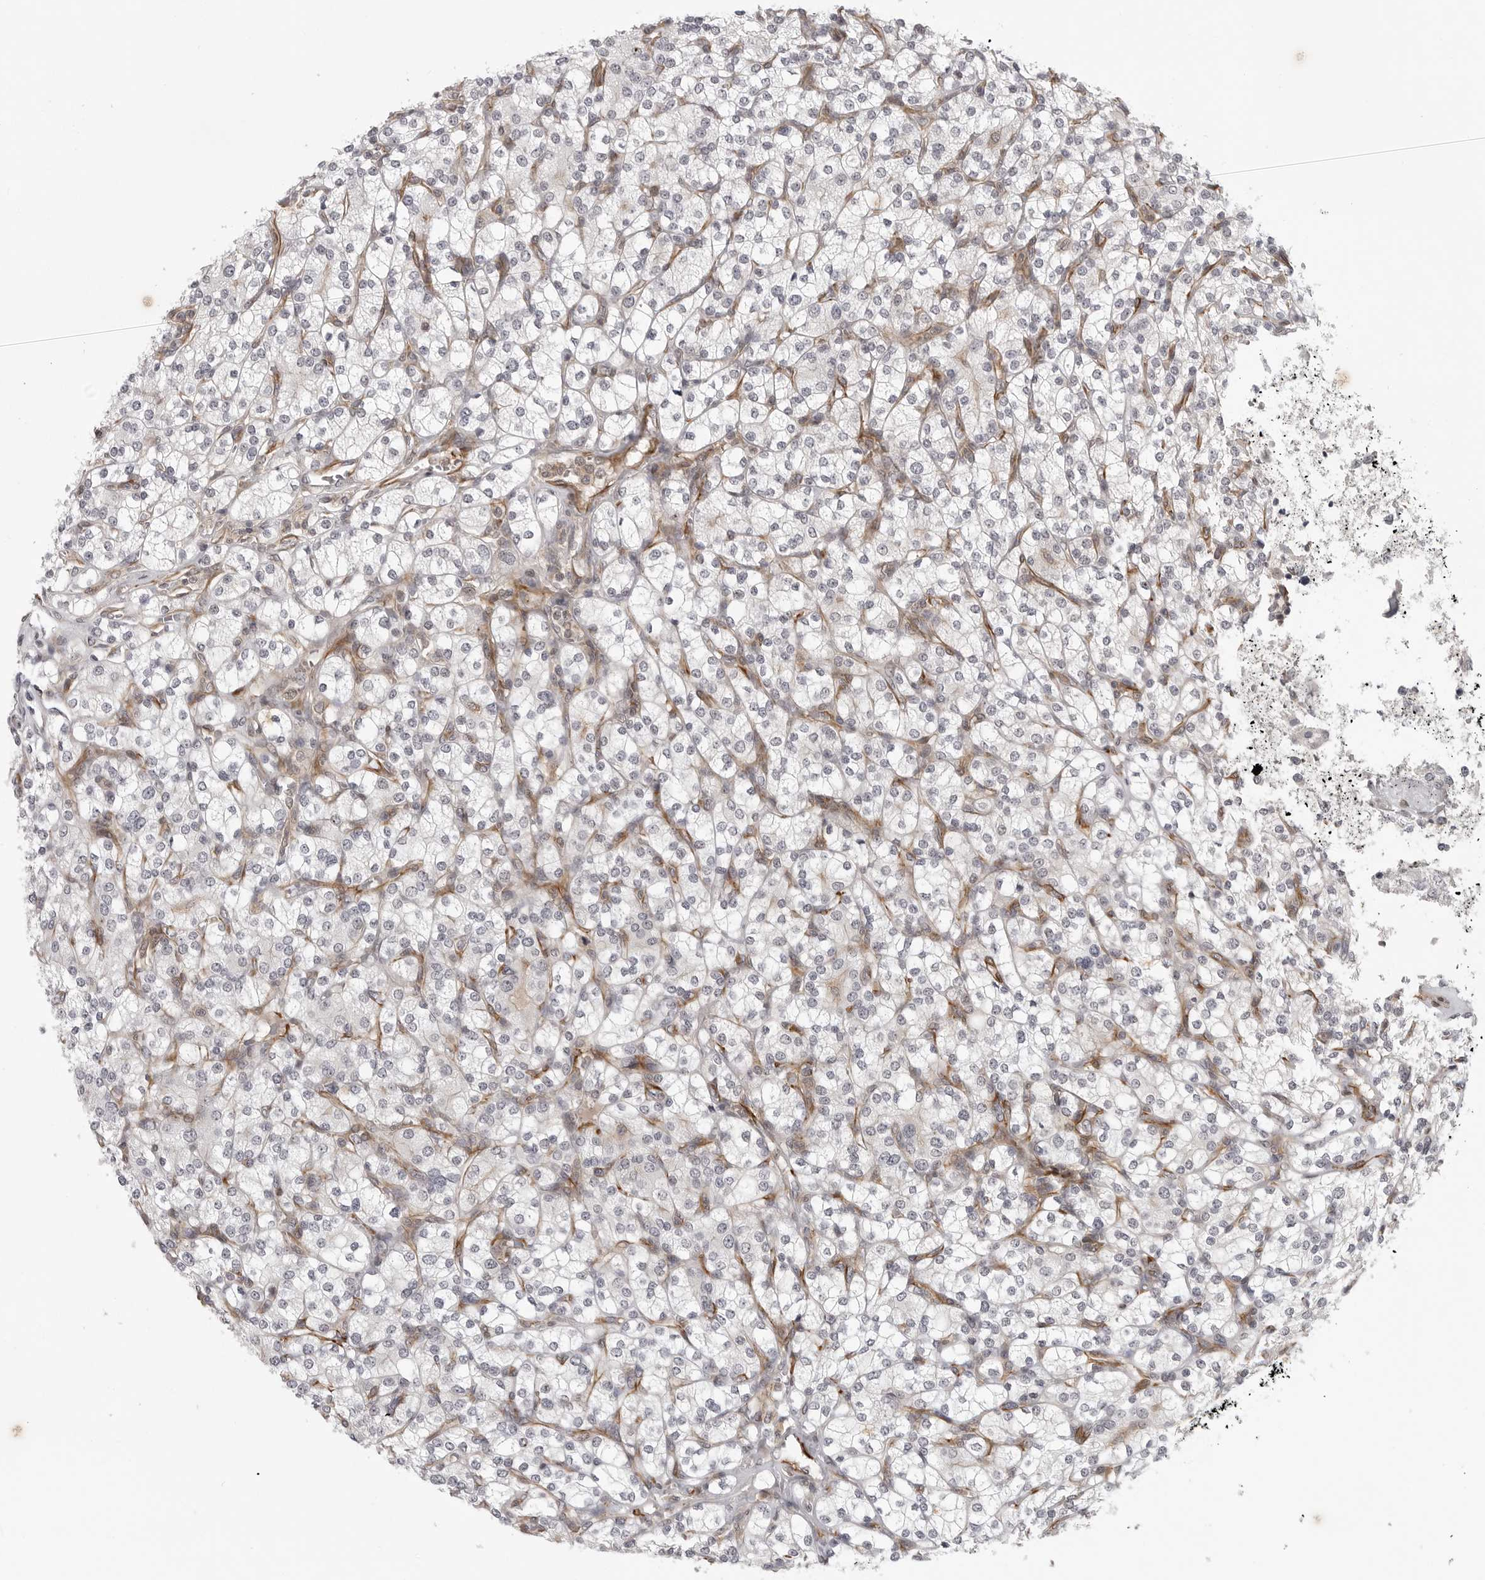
{"staining": {"intensity": "negative", "quantity": "none", "location": "none"}, "tissue": "renal cancer", "cell_type": "Tumor cells", "image_type": "cancer", "snomed": [{"axis": "morphology", "description": "Adenocarcinoma, NOS"}, {"axis": "topography", "description": "Kidney"}], "caption": "DAB (3,3'-diaminobenzidine) immunohistochemical staining of adenocarcinoma (renal) shows no significant expression in tumor cells. The staining was performed using DAB (3,3'-diaminobenzidine) to visualize the protein expression in brown, while the nuclei were stained in blue with hematoxylin (Magnification: 20x).", "gene": "TUT4", "patient": {"sex": "male", "age": 77}}